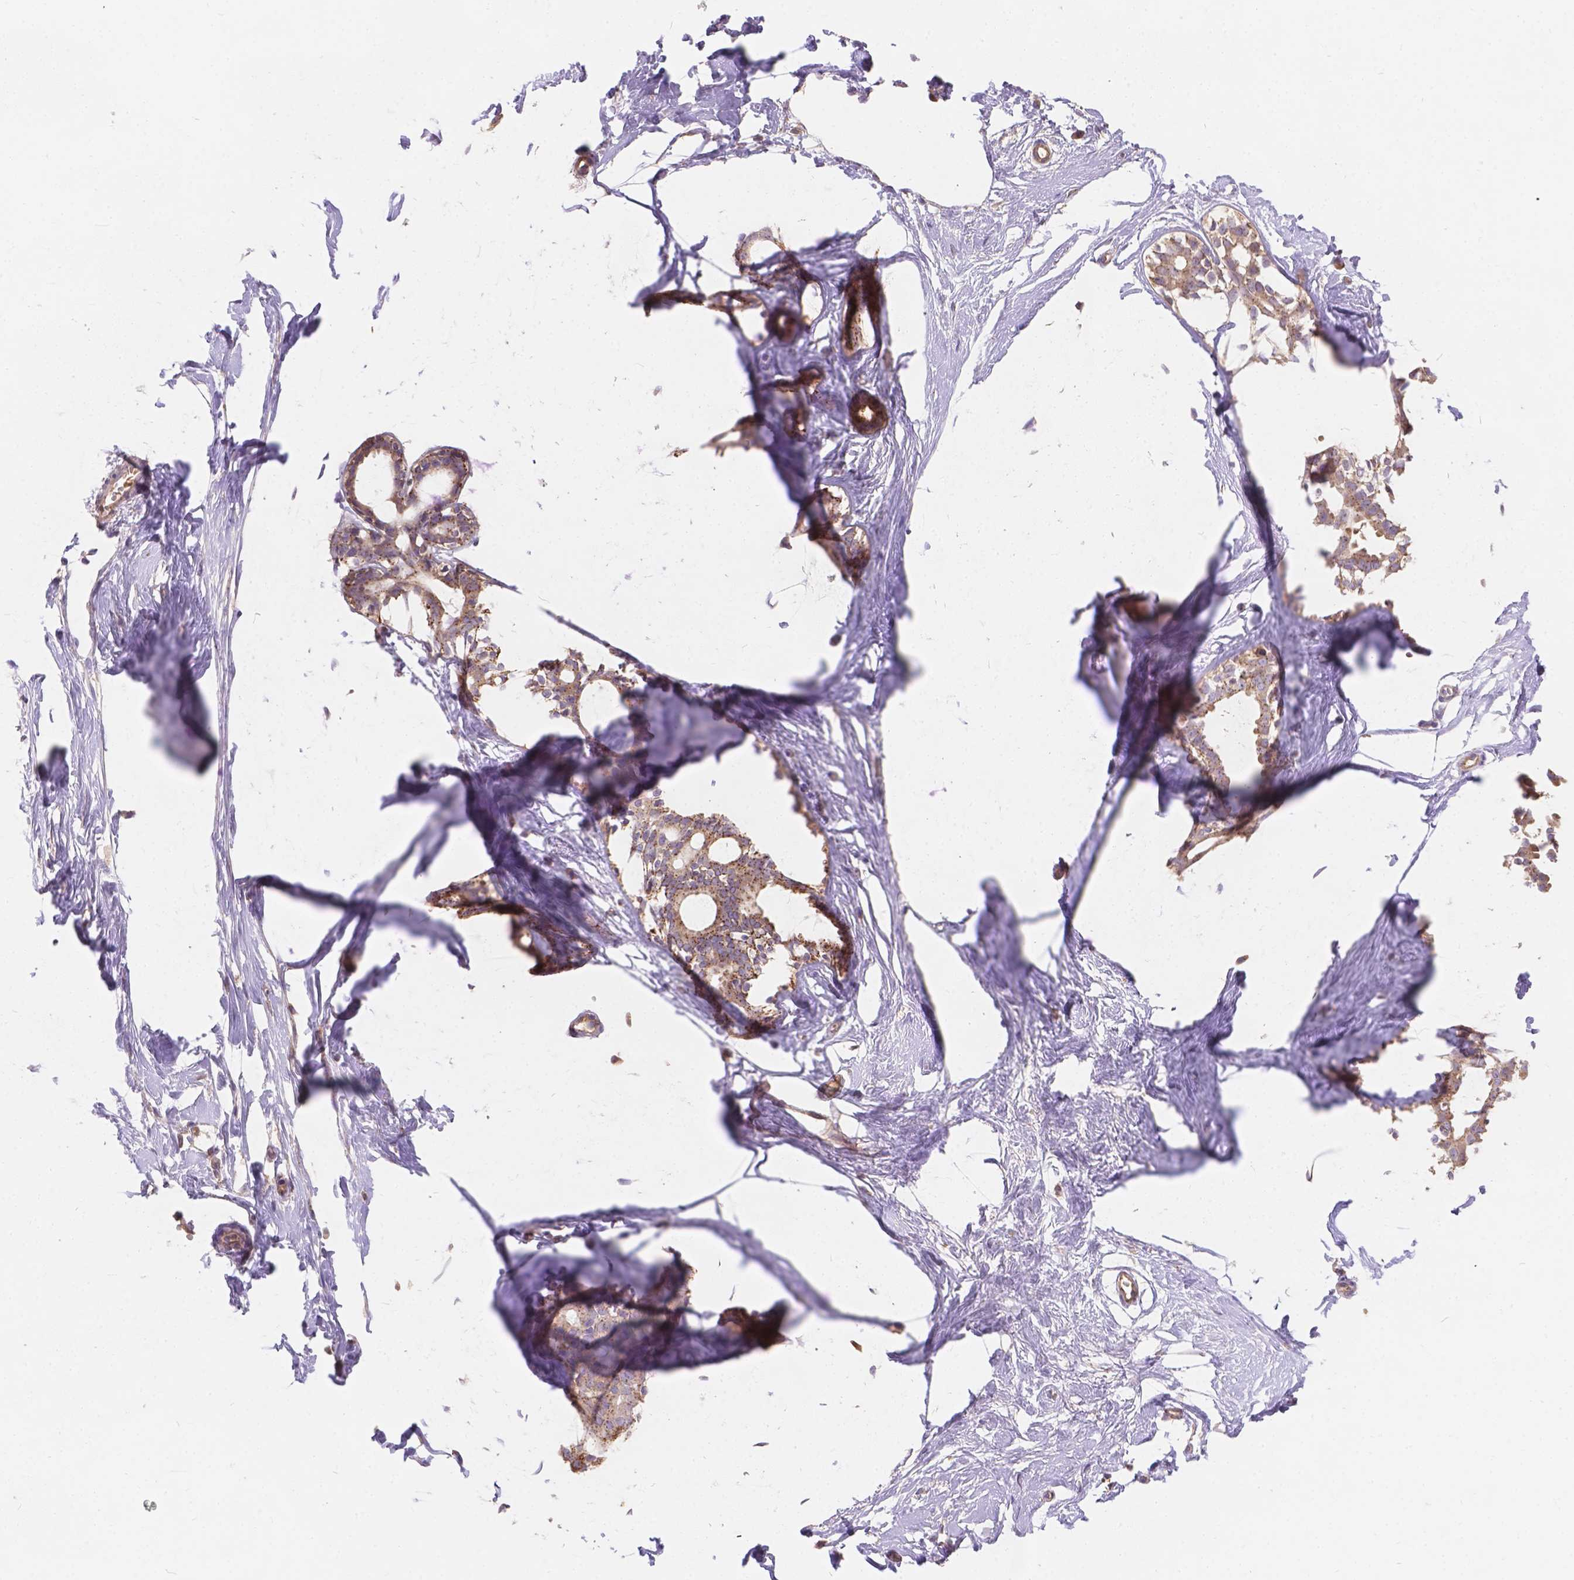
{"staining": {"intensity": "moderate", "quantity": ">75%", "location": "cytoplasmic/membranous"}, "tissue": "breast", "cell_type": "Adipocytes", "image_type": "normal", "snomed": [{"axis": "morphology", "description": "Normal tissue, NOS"}, {"axis": "topography", "description": "Breast"}], "caption": "Immunohistochemistry image of normal breast: human breast stained using IHC exhibits medium levels of moderate protein expression localized specifically in the cytoplasmic/membranous of adipocytes, appearing as a cytoplasmic/membranous brown color.", "gene": "CDK10", "patient": {"sex": "female", "age": 49}}